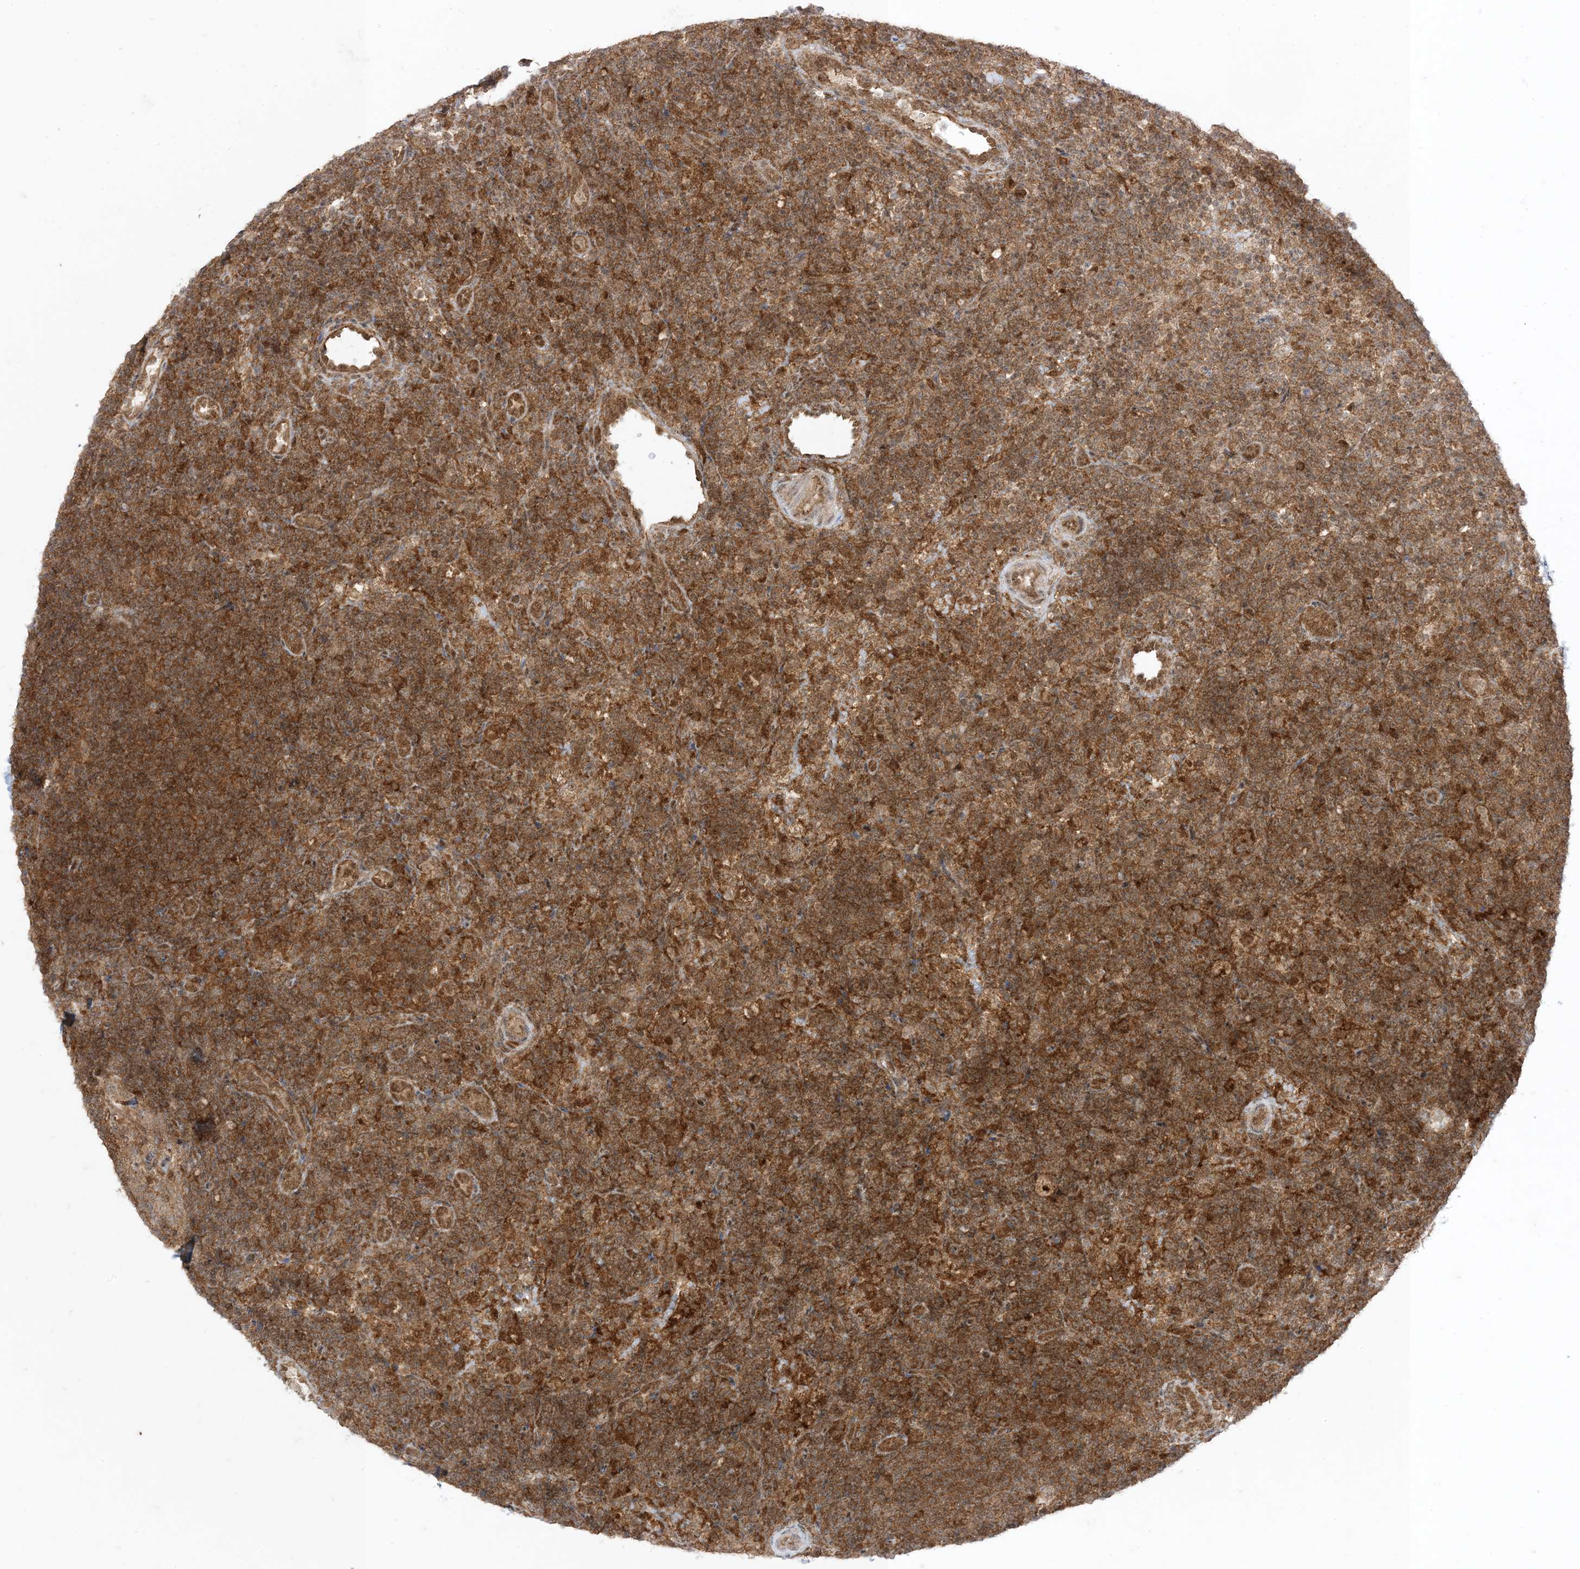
{"staining": {"intensity": "moderate", "quantity": "25%-75%", "location": "cytoplasmic/membranous"}, "tissue": "lymph node", "cell_type": "Germinal center cells", "image_type": "normal", "snomed": [{"axis": "morphology", "description": "Normal tissue, NOS"}, {"axis": "topography", "description": "Lymph node"}], "caption": "Moderate cytoplasmic/membranous positivity for a protein is appreciated in about 25%-75% of germinal center cells of normal lymph node using IHC.", "gene": "PTPA", "patient": {"sex": "female", "age": 22}}